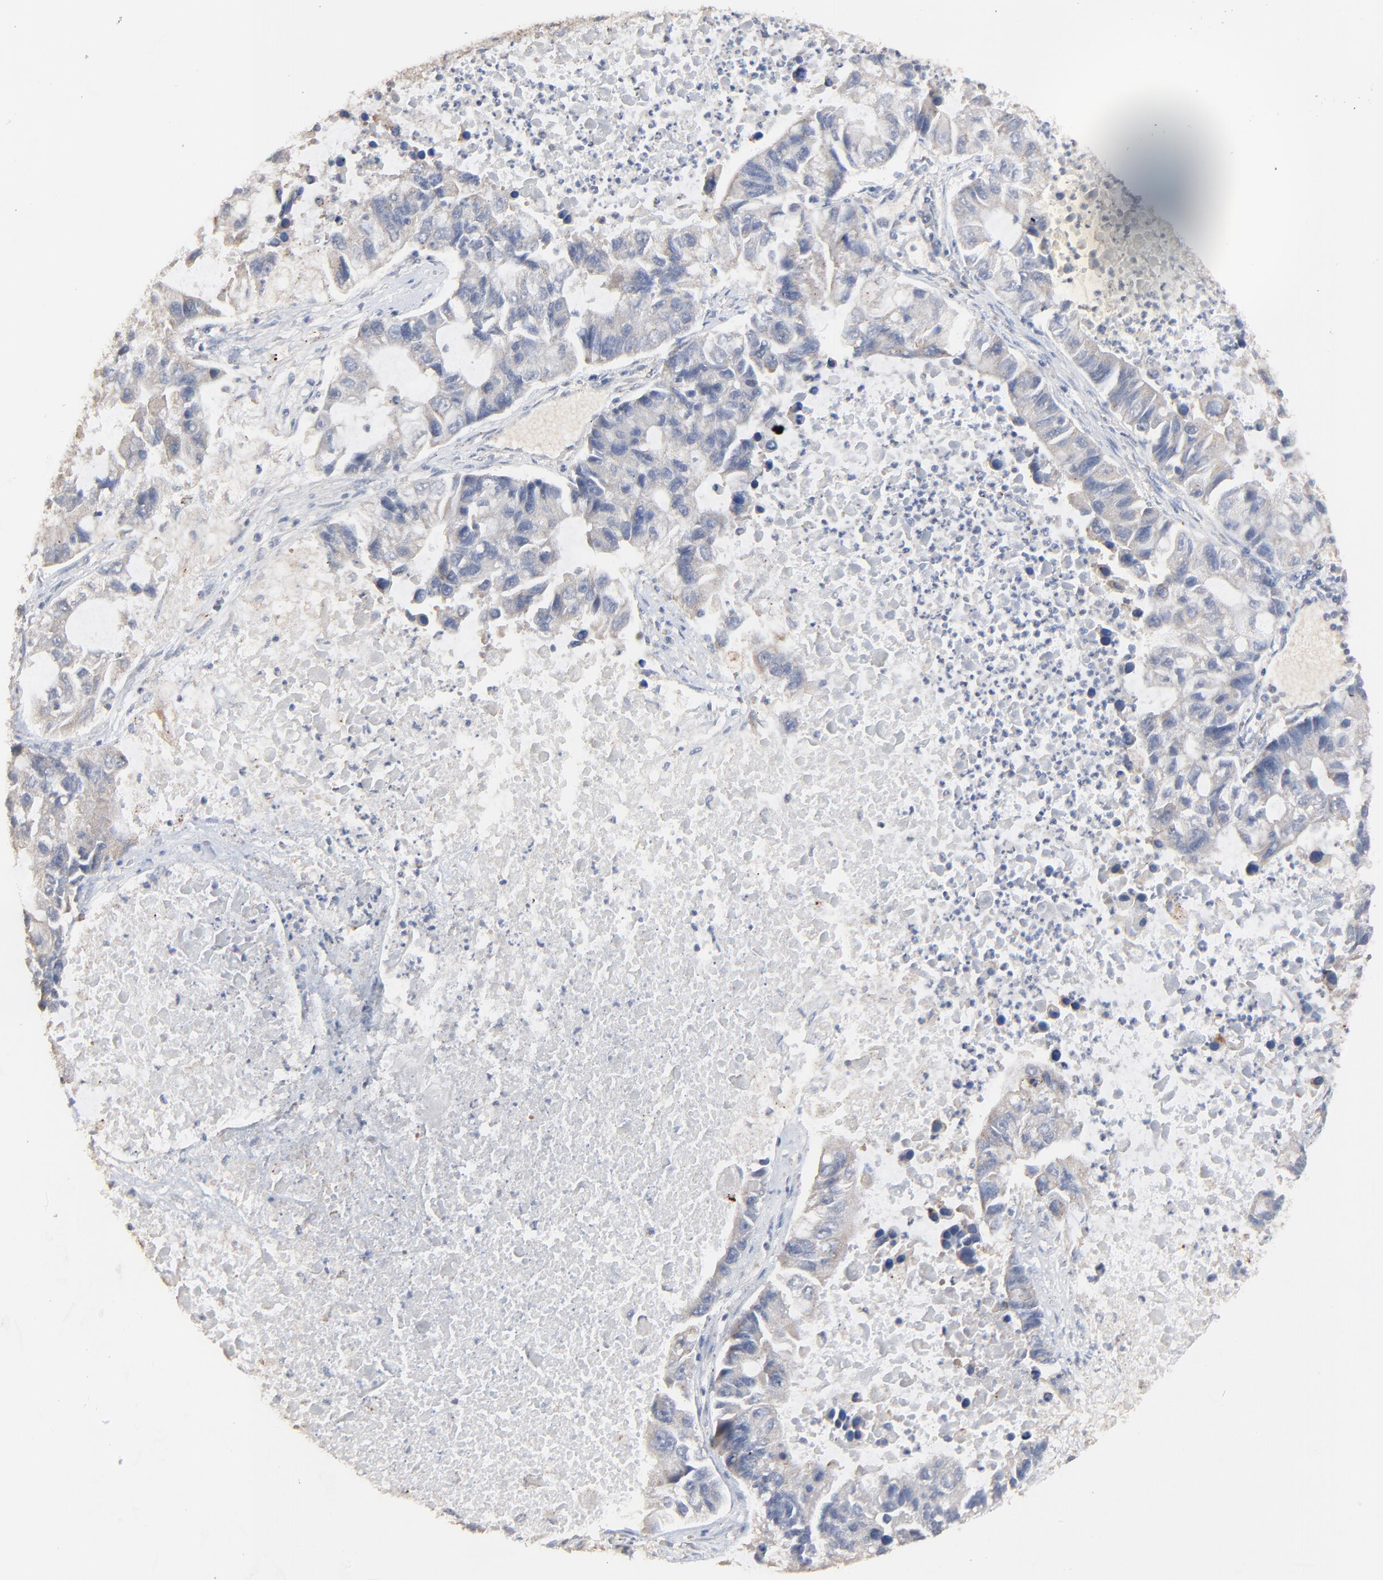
{"staining": {"intensity": "weak", "quantity": "<25%", "location": "cytoplasmic/membranous"}, "tissue": "lung cancer", "cell_type": "Tumor cells", "image_type": "cancer", "snomed": [{"axis": "morphology", "description": "Adenocarcinoma, NOS"}, {"axis": "topography", "description": "Lung"}], "caption": "Tumor cells show no significant protein staining in lung cancer.", "gene": "FANCB", "patient": {"sex": "female", "age": 51}}